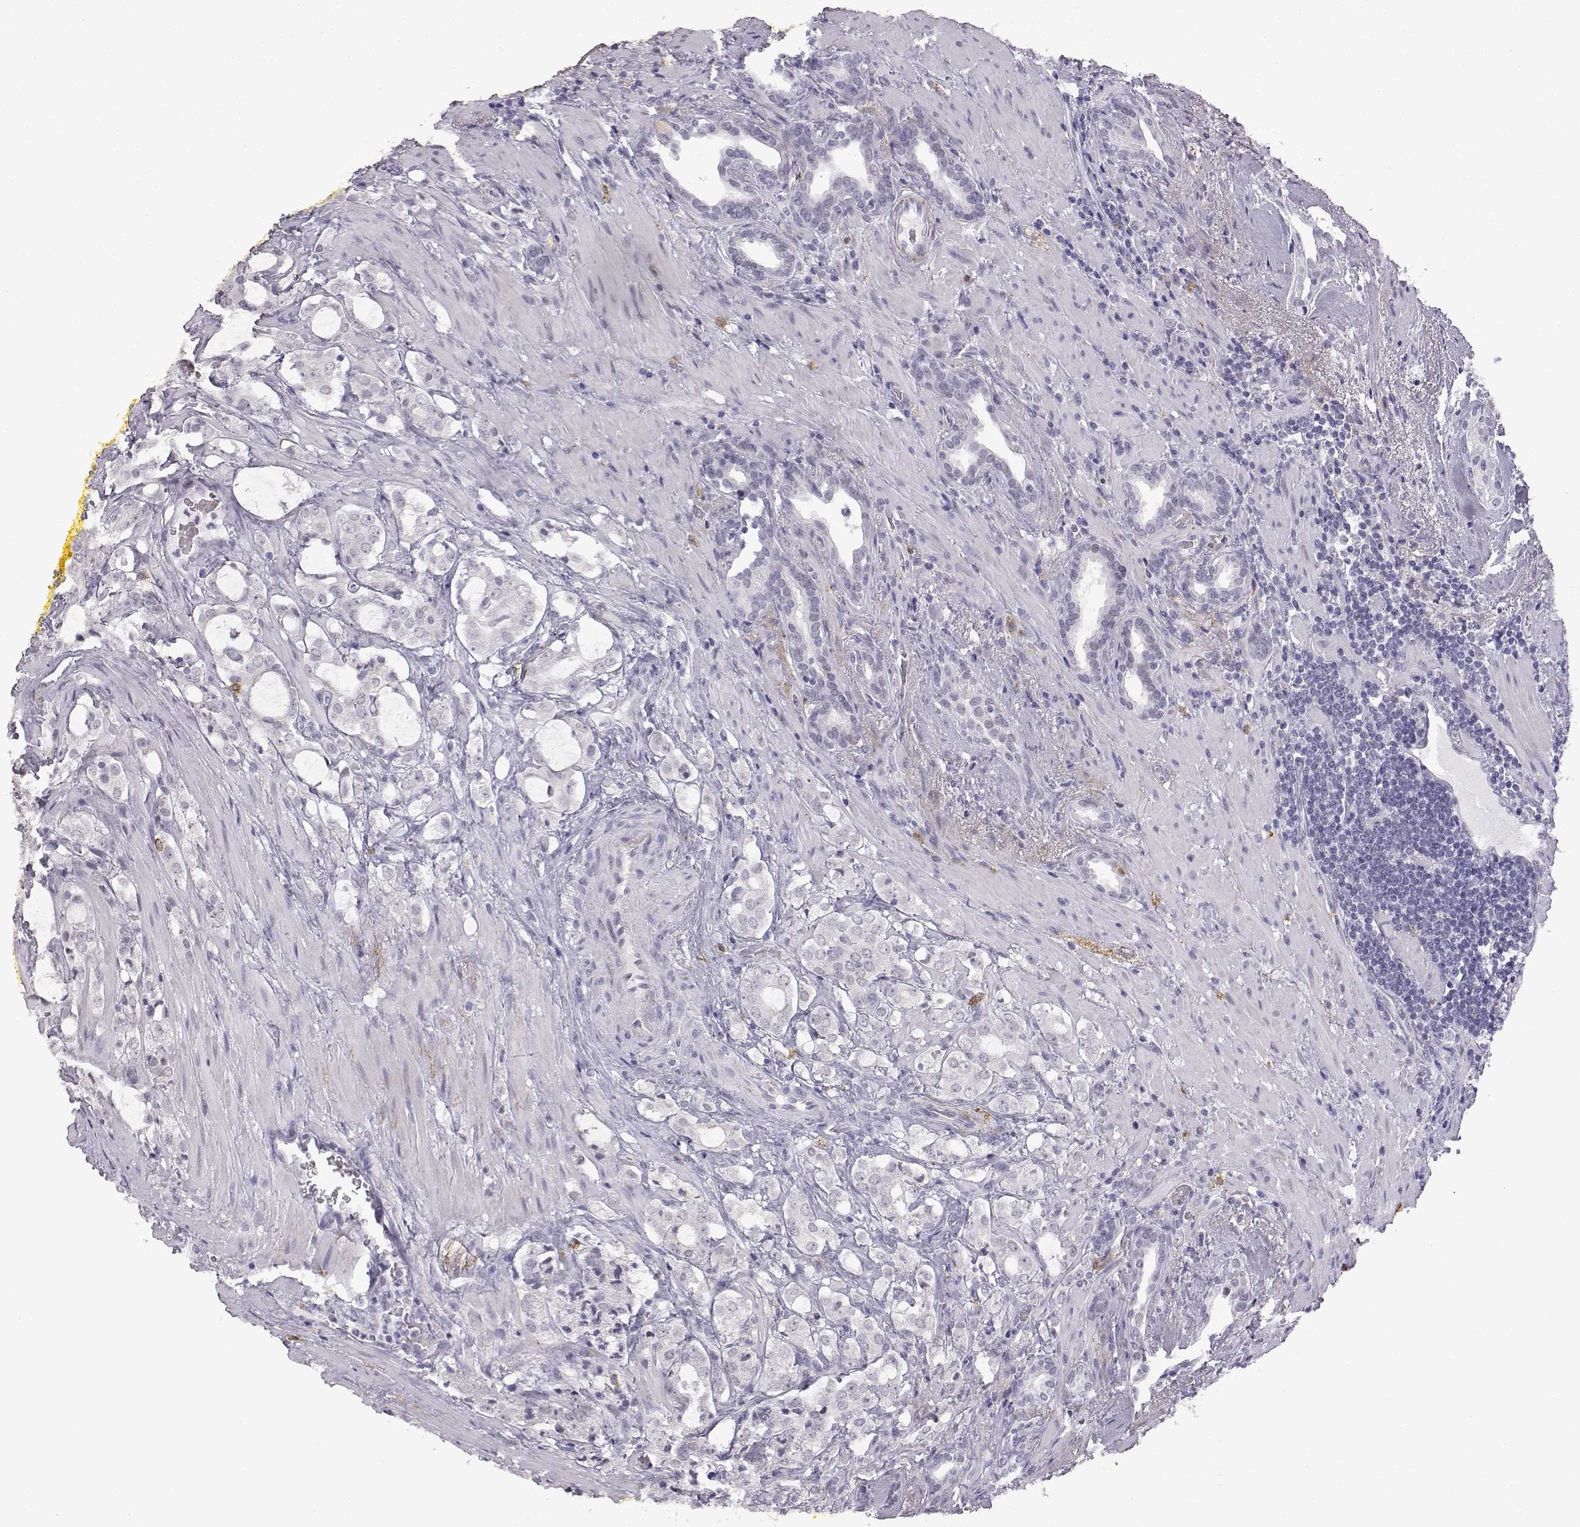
{"staining": {"intensity": "negative", "quantity": "none", "location": "none"}, "tissue": "prostate cancer", "cell_type": "Tumor cells", "image_type": "cancer", "snomed": [{"axis": "morphology", "description": "Adenocarcinoma, NOS"}, {"axis": "topography", "description": "Prostate"}], "caption": "The IHC photomicrograph has no significant staining in tumor cells of adenocarcinoma (prostate) tissue.", "gene": "VGF", "patient": {"sex": "male", "age": 66}}